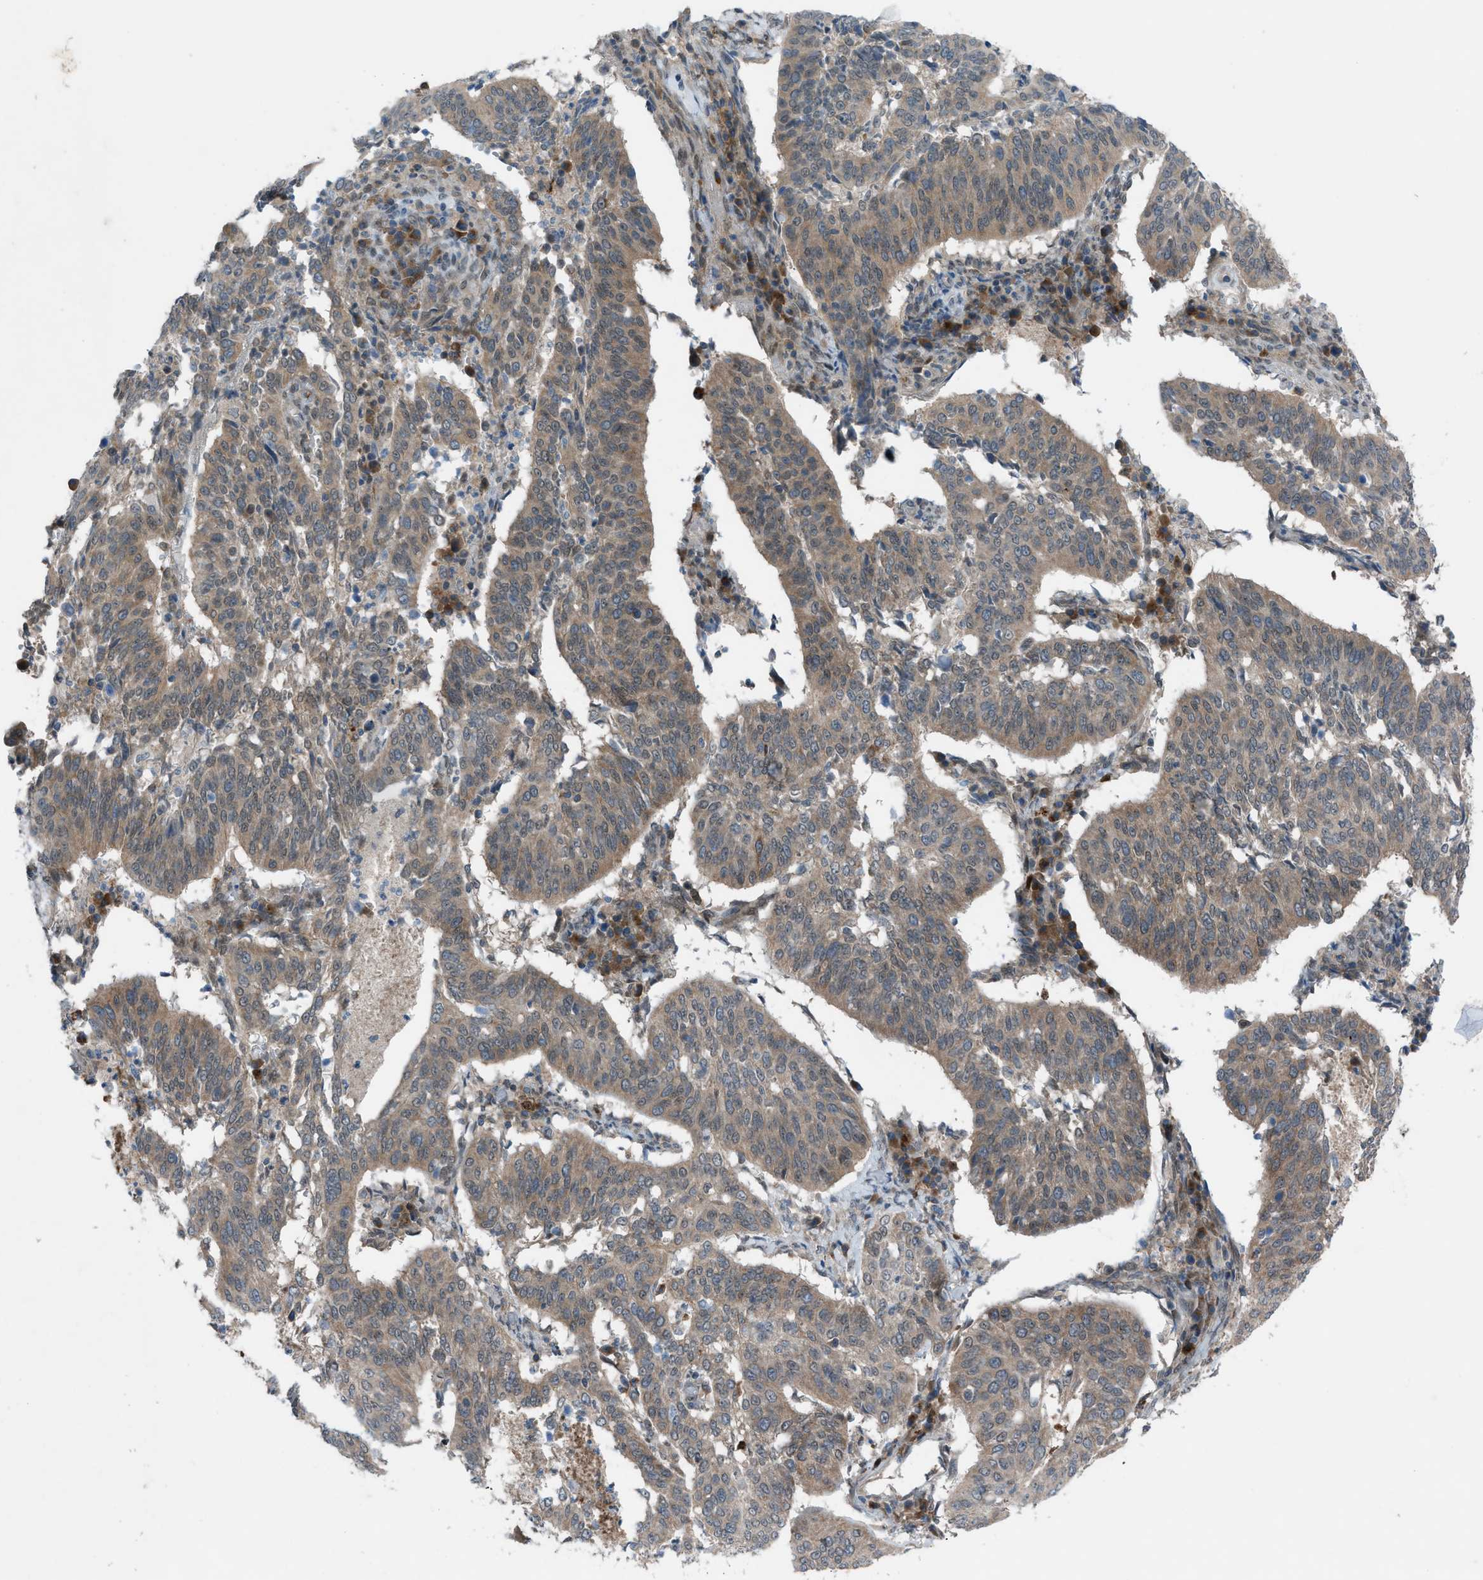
{"staining": {"intensity": "moderate", "quantity": ">75%", "location": "cytoplasmic/membranous"}, "tissue": "cervical cancer", "cell_type": "Tumor cells", "image_type": "cancer", "snomed": [{"axis": "morphology", "description": "Normal tissue, NOS"}, {"axis": "morphology", "description": "Squamous cell carcinoma, NOS"}, {"axis": "topography", "description": "Cervix"}], "caption": "Cervical cancer was stained to show a protein in brown. There is medium levels of moderate cytoplasmic/membranous staining in approximately >75% of tumor cells. Nuclei are stained in blue.", "gene": "DYRK1A", "patient": {"sex": "female", "age": 39}}